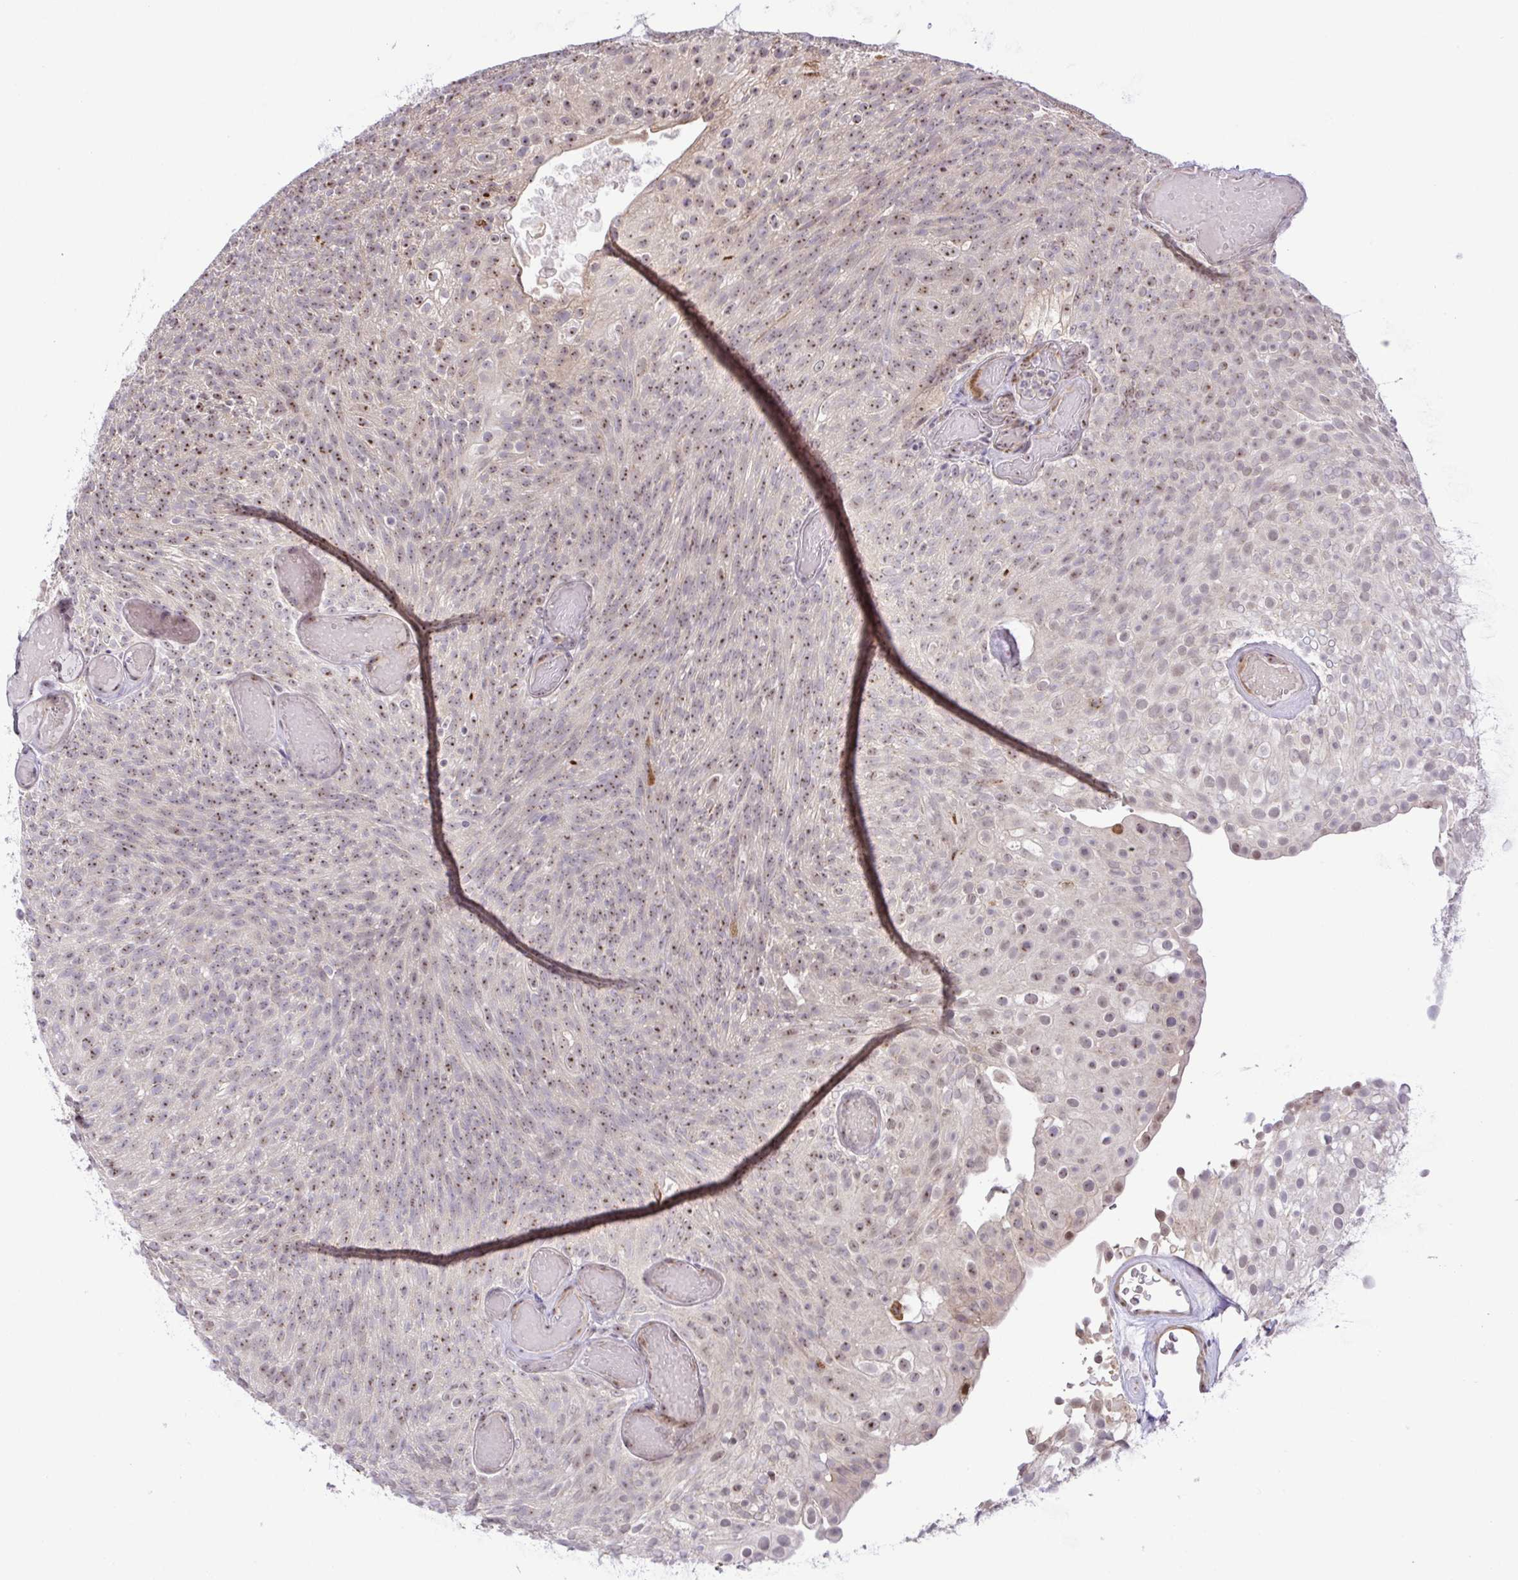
{"staining": {"intensity": "weak", "quantity": "25%-75%", "location": "nuclear"}, "tissue": "urothelial cancer", "cell_type": "Tumor cells", "image_type": "cancer", "snomed": [{"axis": "morphology", "description": "Urothelial carcinoma, Low grade"}, {"axis": "topography", "description": "Urinary bladder"}], "caption": "Protein staining displays weak nuclear staining in approximately 25%-75% of tumor cells in low-grade urothelial carcinoma.", "gene": "RSL24D1", "patient": {"sex": "male", "age": 78}}